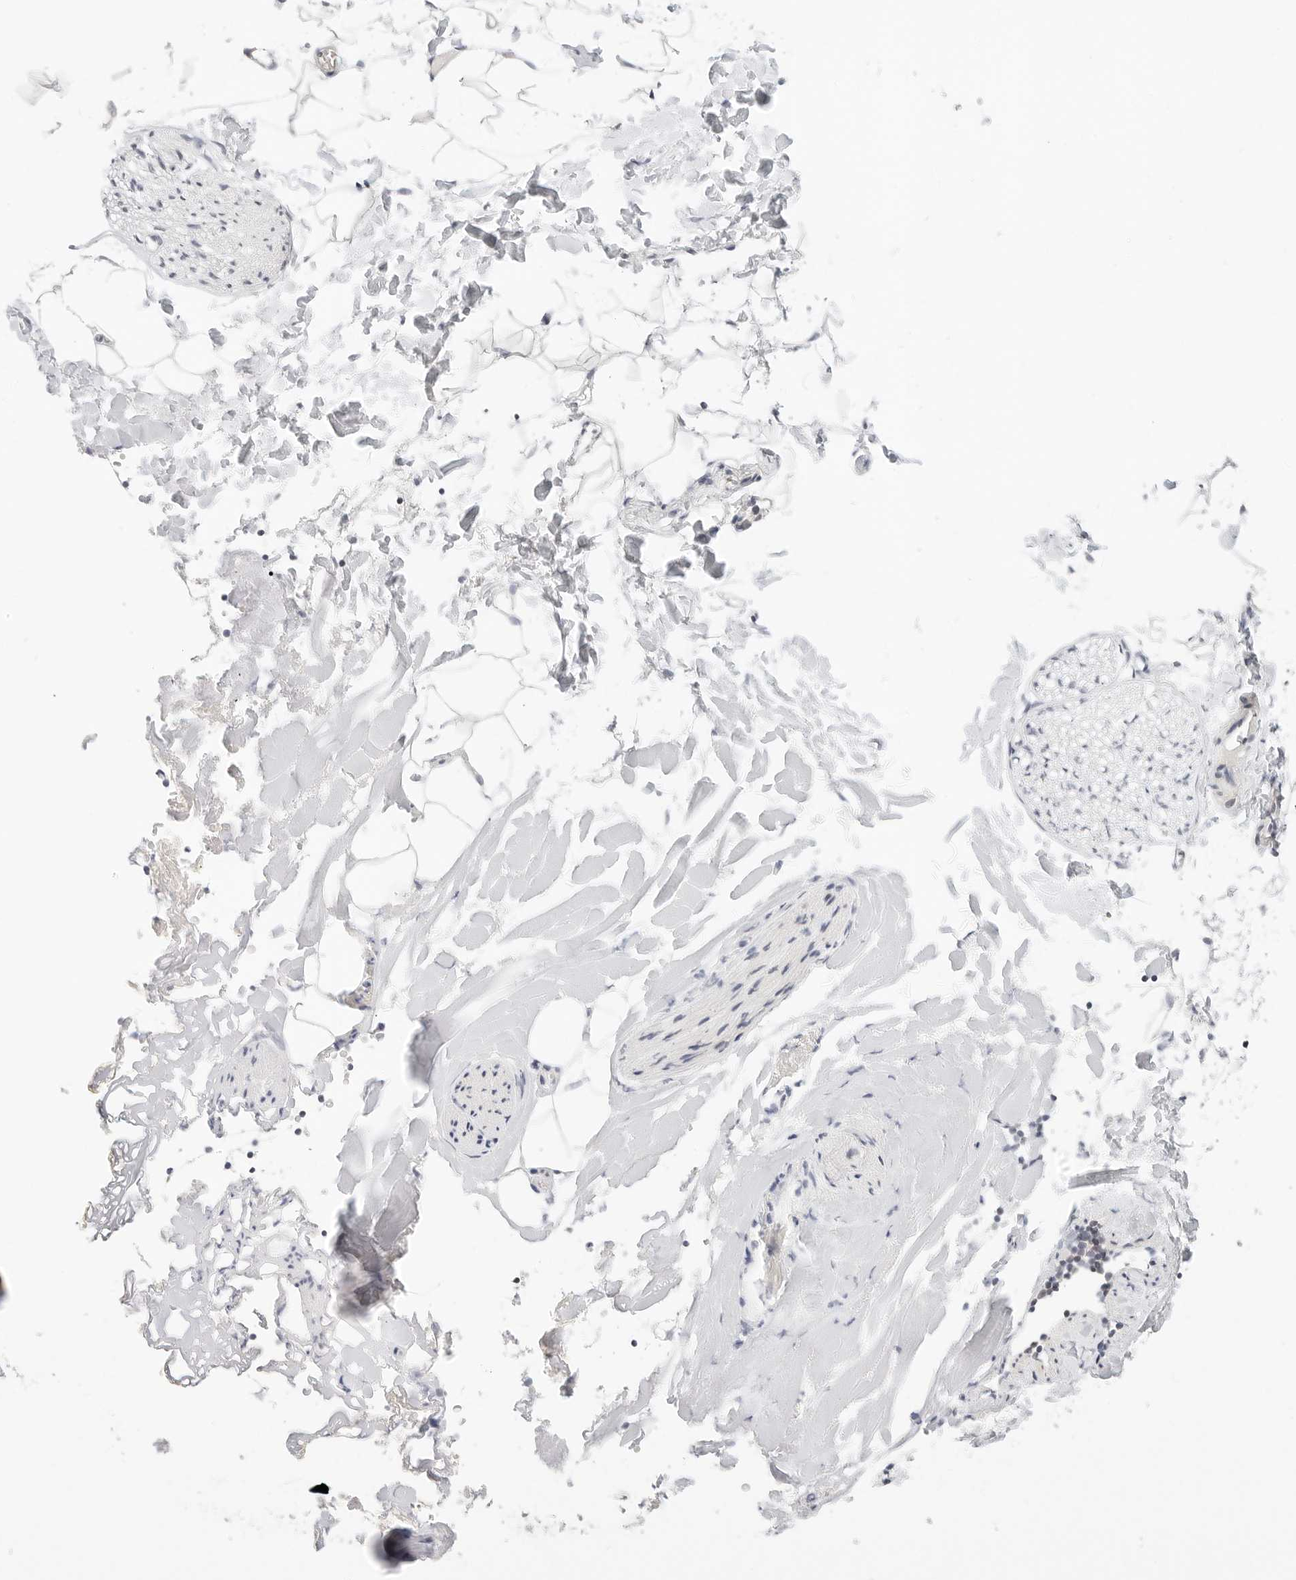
{"staining": {"intensity": "negative", "quantity": "none", "location": "none"}, "tissue": "adipose tissue", "cell_type": "Adipocytes", "image_type": "normal", "snomed": [{"axis": "morphology", "description": "Normal tissue, NOS"}, {"axis": "morphology", "description": "Adenocarcinoma, NOS"}, {"axis": "topography", "description": "Smooth muscle"}, {"axis": "topography", "description": "Colon"}], "caption": "This micrograph is of benign adipose tissue stained with immunohistochemistry to label a protein in brown with the nuclei are counter-stained blue. There is no positivity in adipocytes.", "gene": "NEO1", "patient": {"sex": "male", "age": 14}}